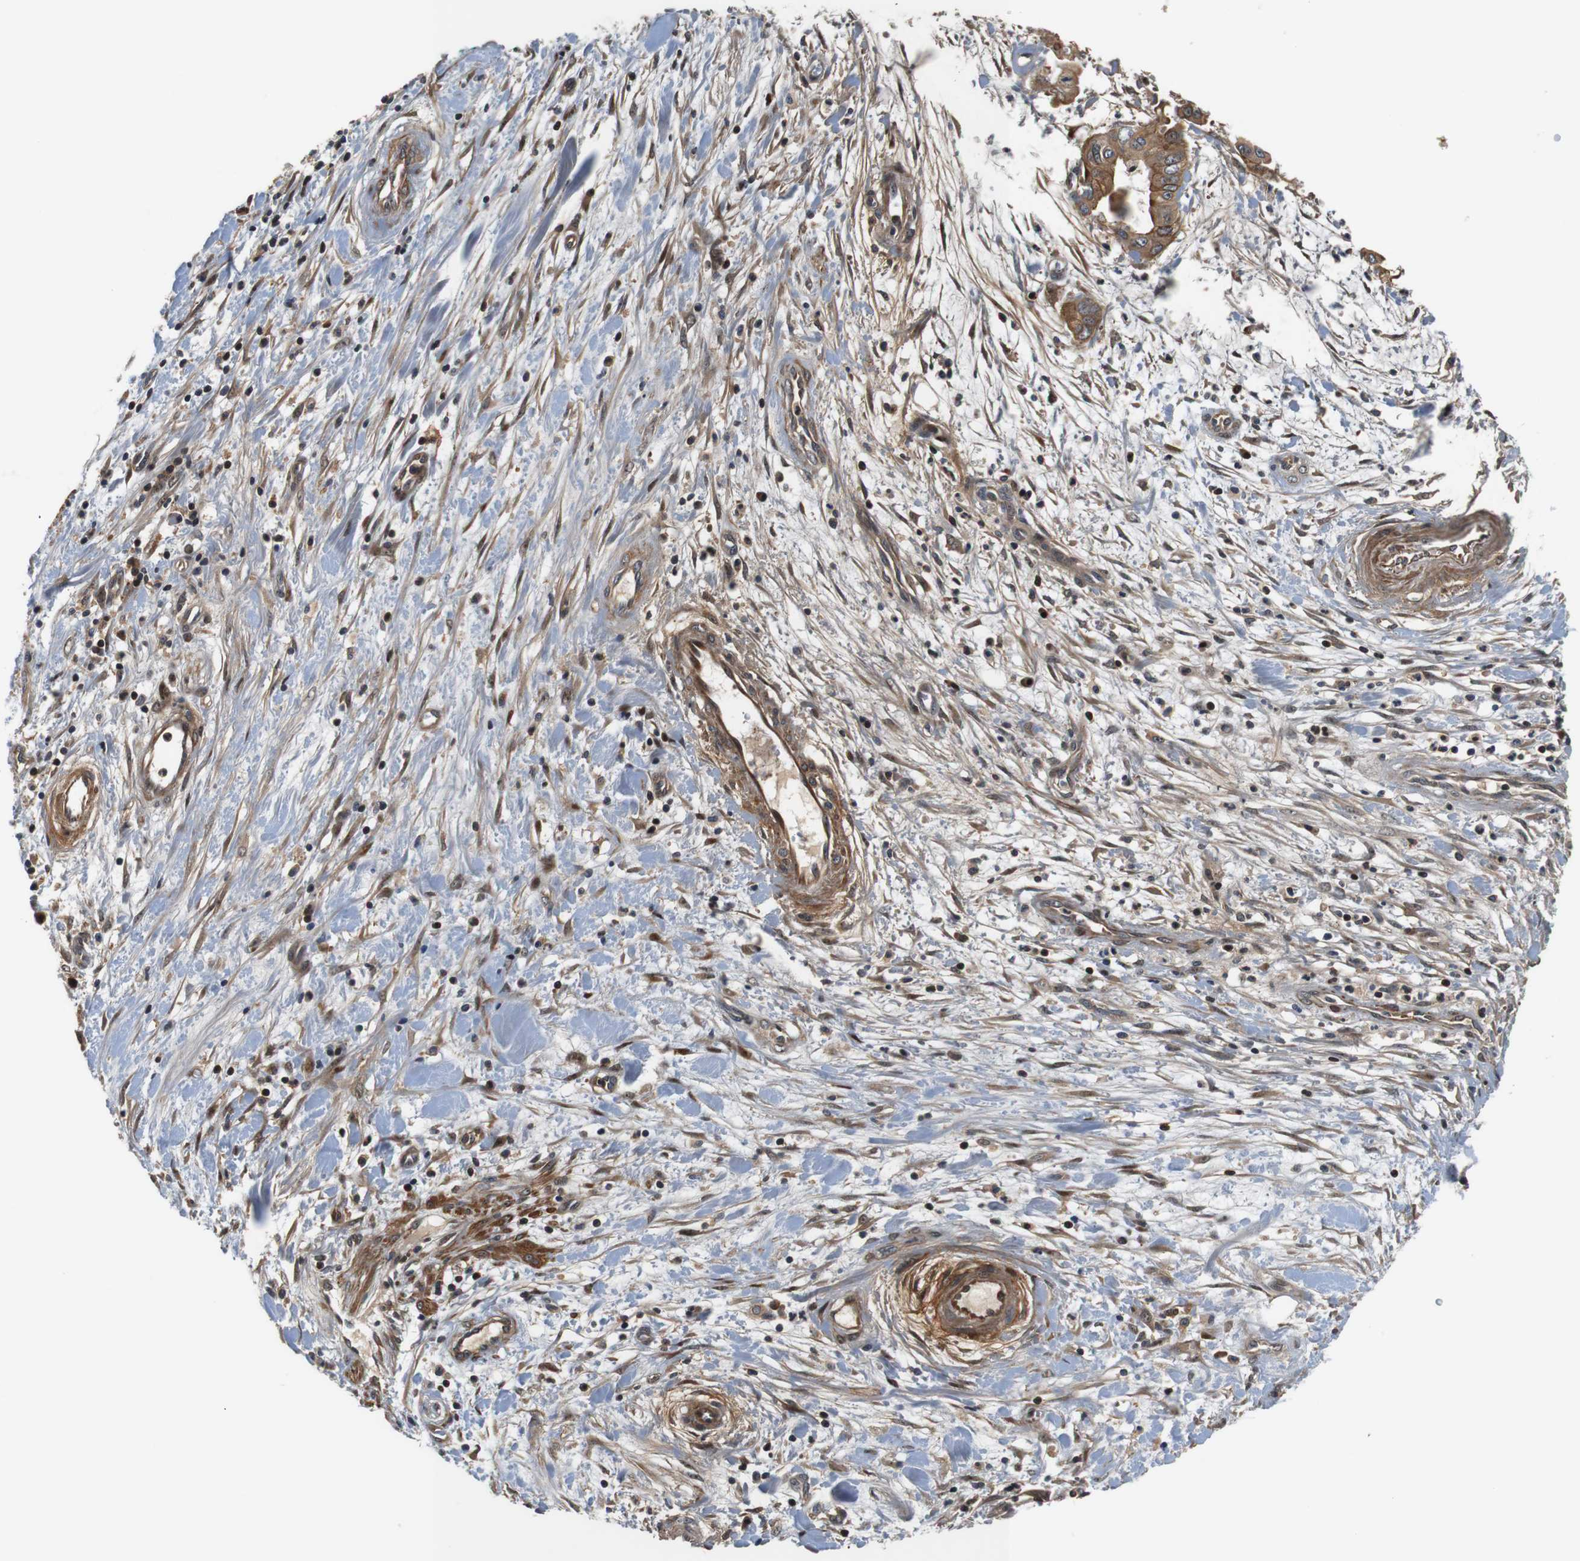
{"staining": {"intensity": "moderate", "quantity": ">75%", "location": "cytoplasmic/membranous"}, "tissue": "pancreatic cancer", "cell_type": "Tumor cells", "image_type": "cancer", "snomed": [{"axis": "morphology", "description": "Adenocarcinoma, NOS"}, {"axis": "topography", "description": "Pancreas"}], "caption": "There is medium levels of moderate cytoplasmic/membranous expression in tumor cells of adenocarcinoma (pancreatic), as demonstrated by immunohistochemical staining (brown color).", "gene": "LRP4", "patient": {"sex": "female", "age": 75}}